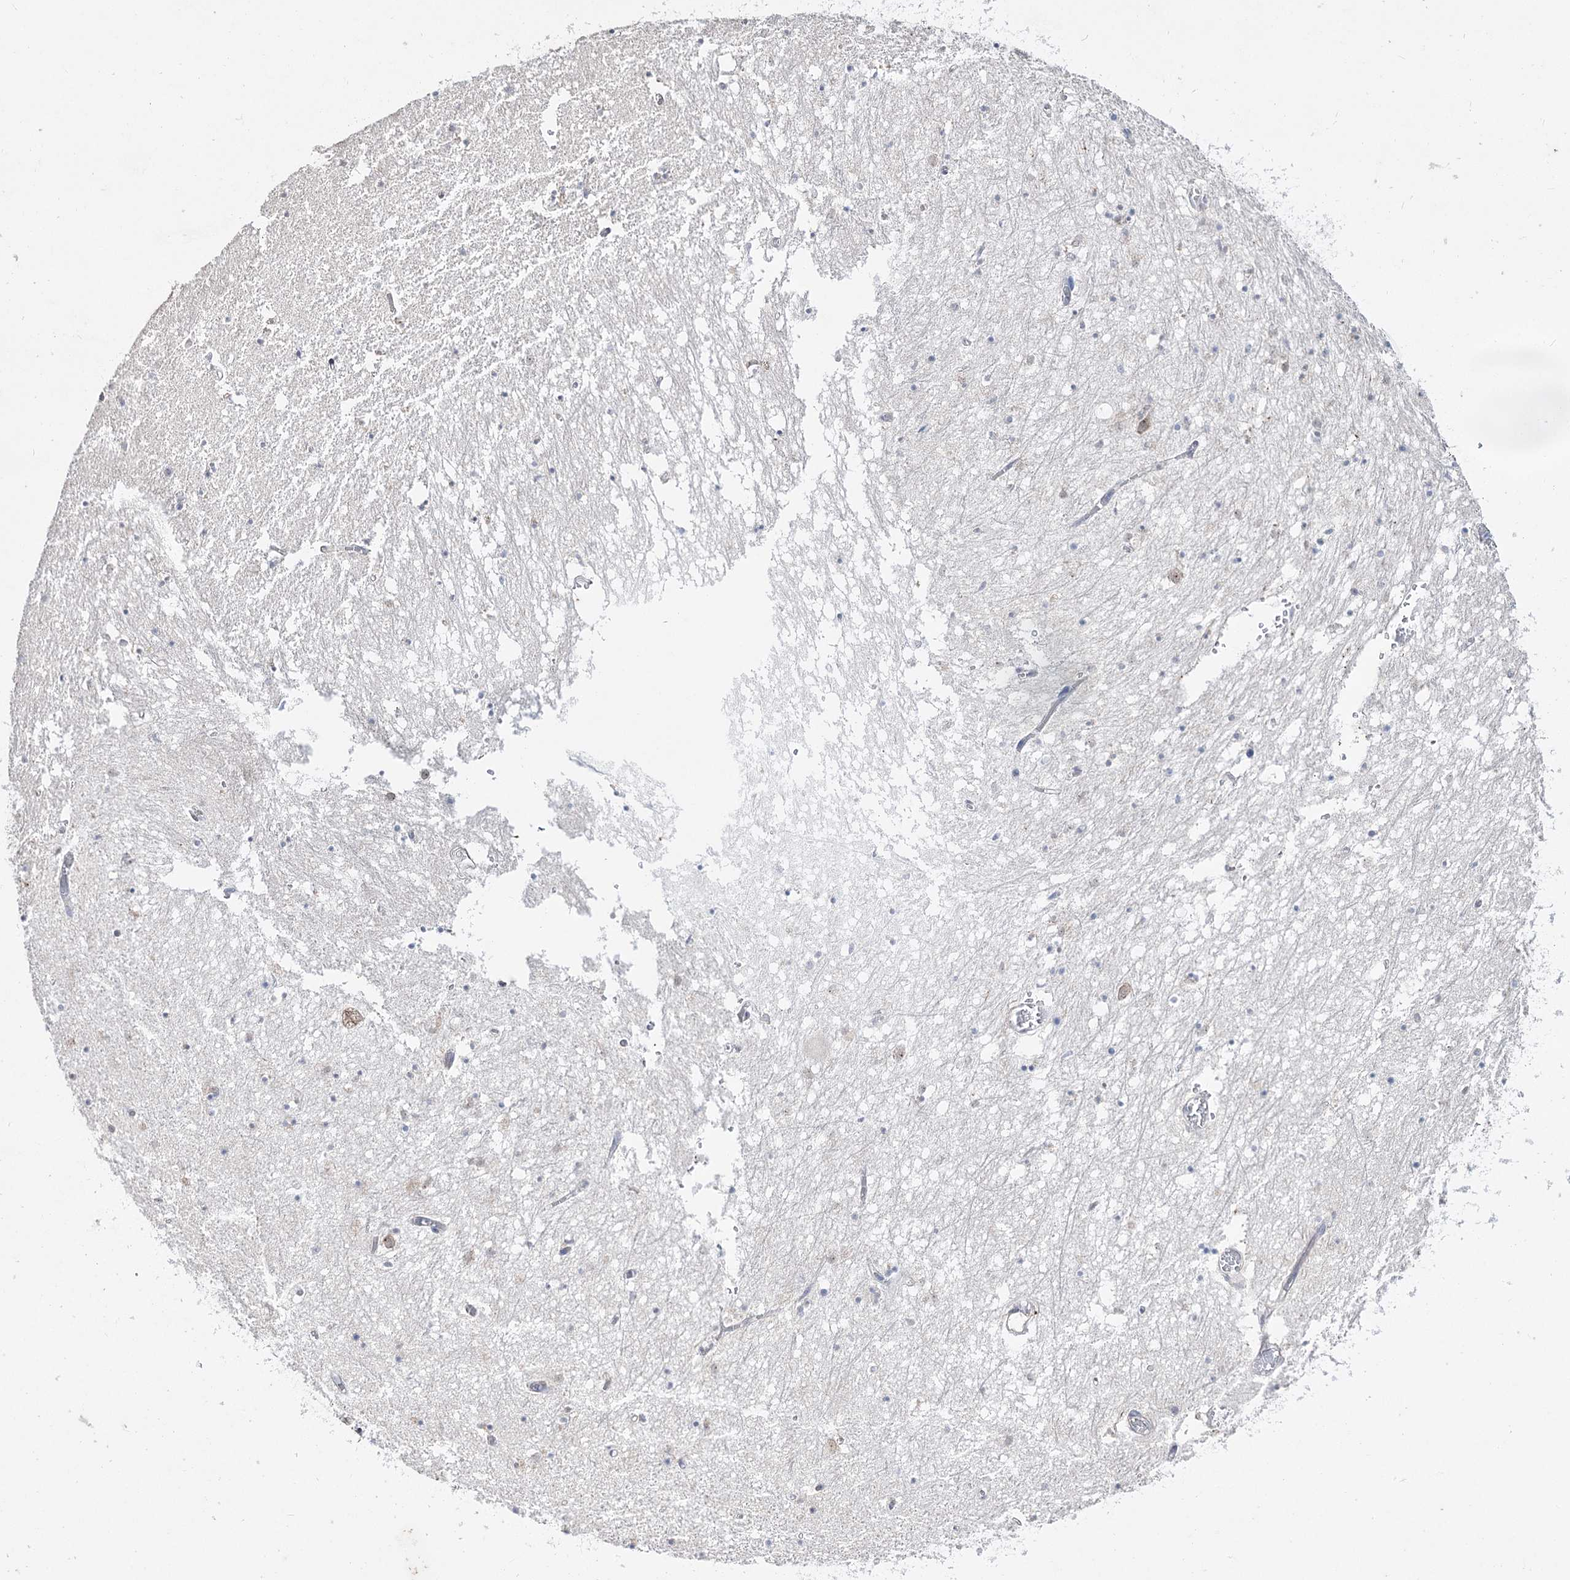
{"staining": {"intensity": "negative", "quantity": "none", "location": "none"}, "tissue": "hippocampus", "cell_type": "Glial cells", "image_type": "normal", "snomed": [{"axis": "morphology", "description": "Normal tissue, NOS"}, {"axis": "topography", "description": "Hippocampus"}], "caption": "IHC of benign hippocampus exhibits no staining in glial cells.", "gene": "DDX50", "patient": {"sex": "male", "age": 70}}